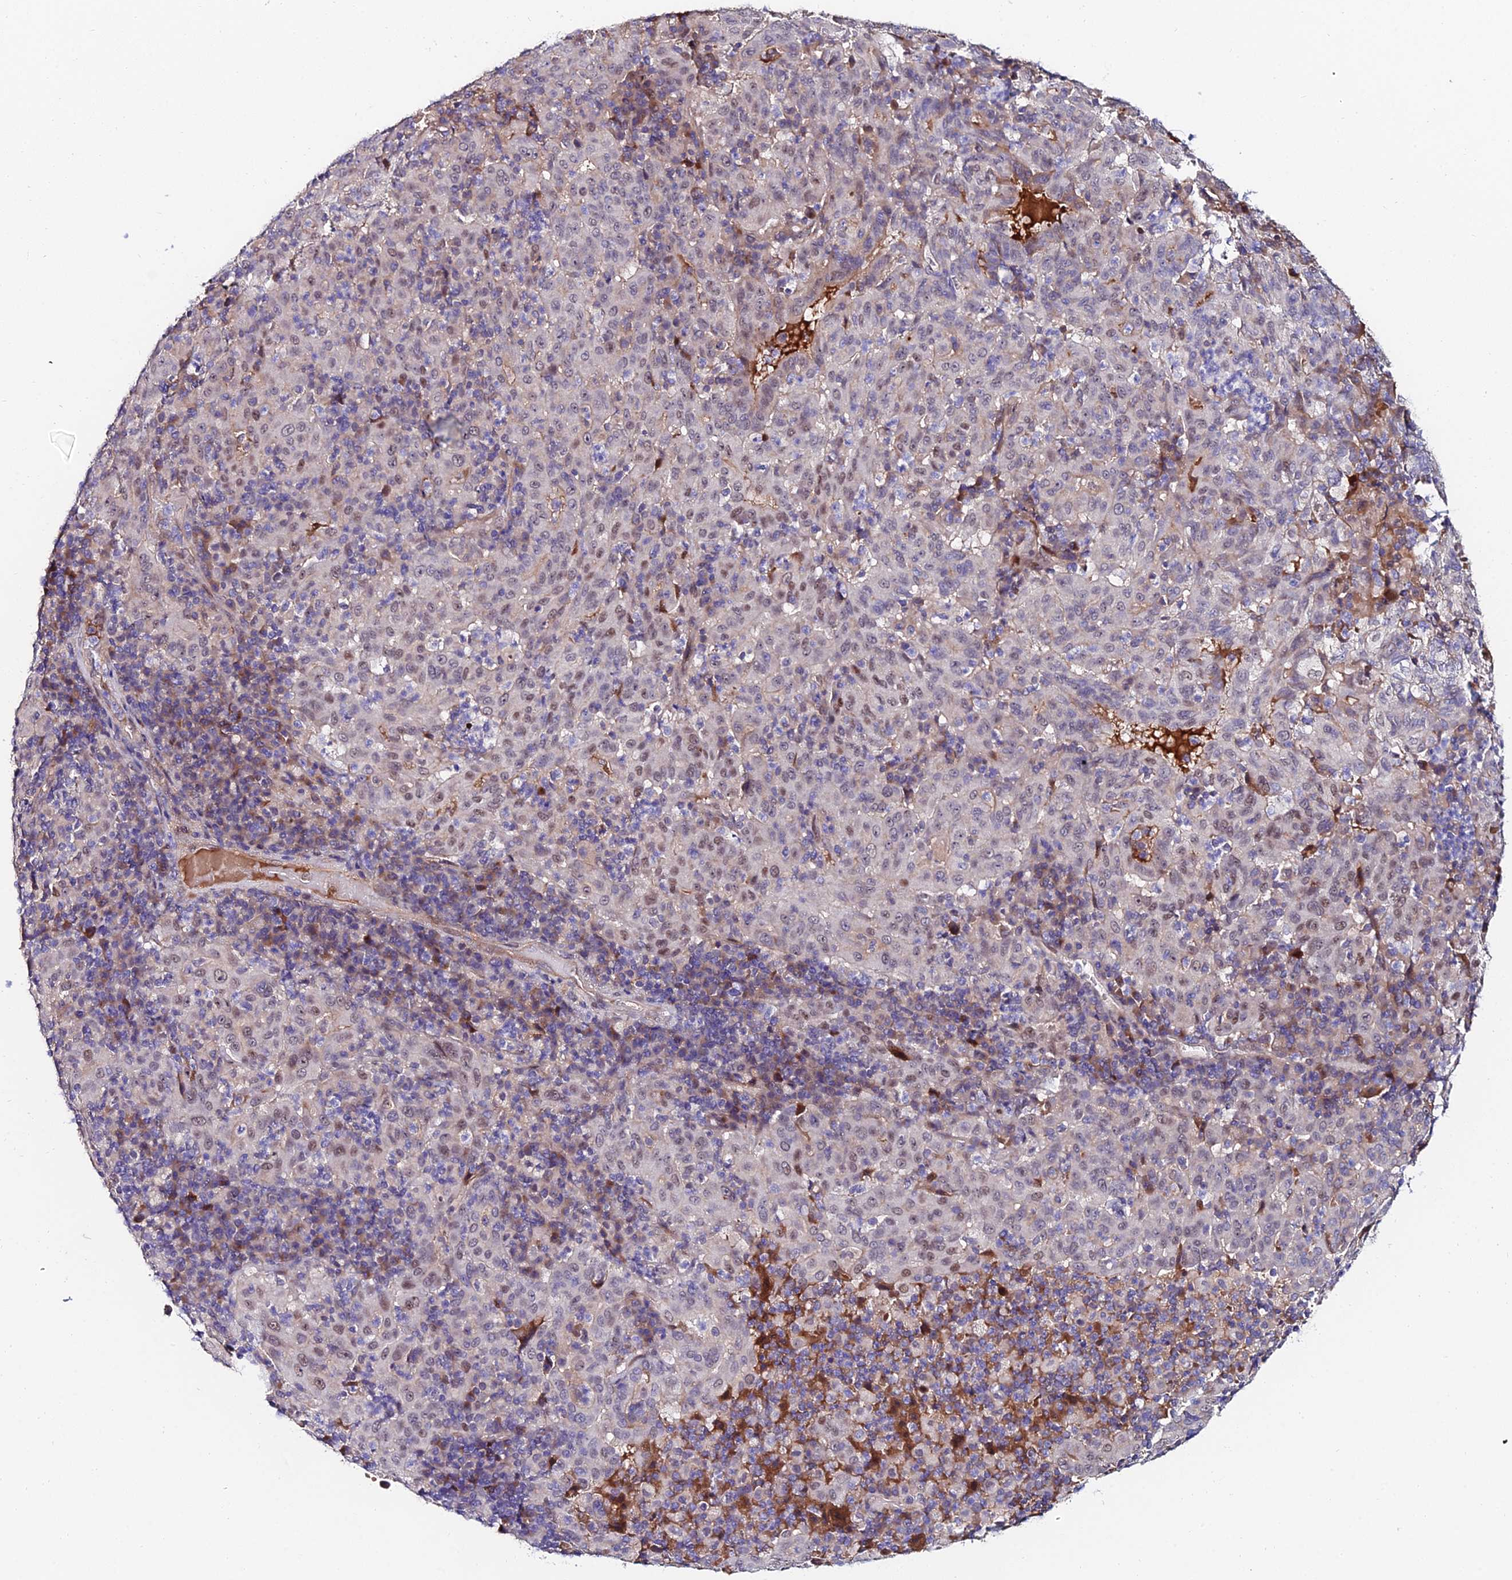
{"staining": {"intensity": "weak", "quantity": "25%-75%", "location": "nuclear"}, "tissue": "pancreatic cancer", "cell_type": "Tumor cells", "image_type": "cancer", "snomed": [{"axis": "morphology", "description": "Adenocarcinoma, NOS"}, {"axis": "topography", "description": "Pancreas"}], "caption": "The immunohistochemical stain shows weak nuclear expression in tumor cells of adenocarcinoma (pancreatic) tissue.", "gene": "TRIM24", "patient": {"sex": "male", "age": 63}}